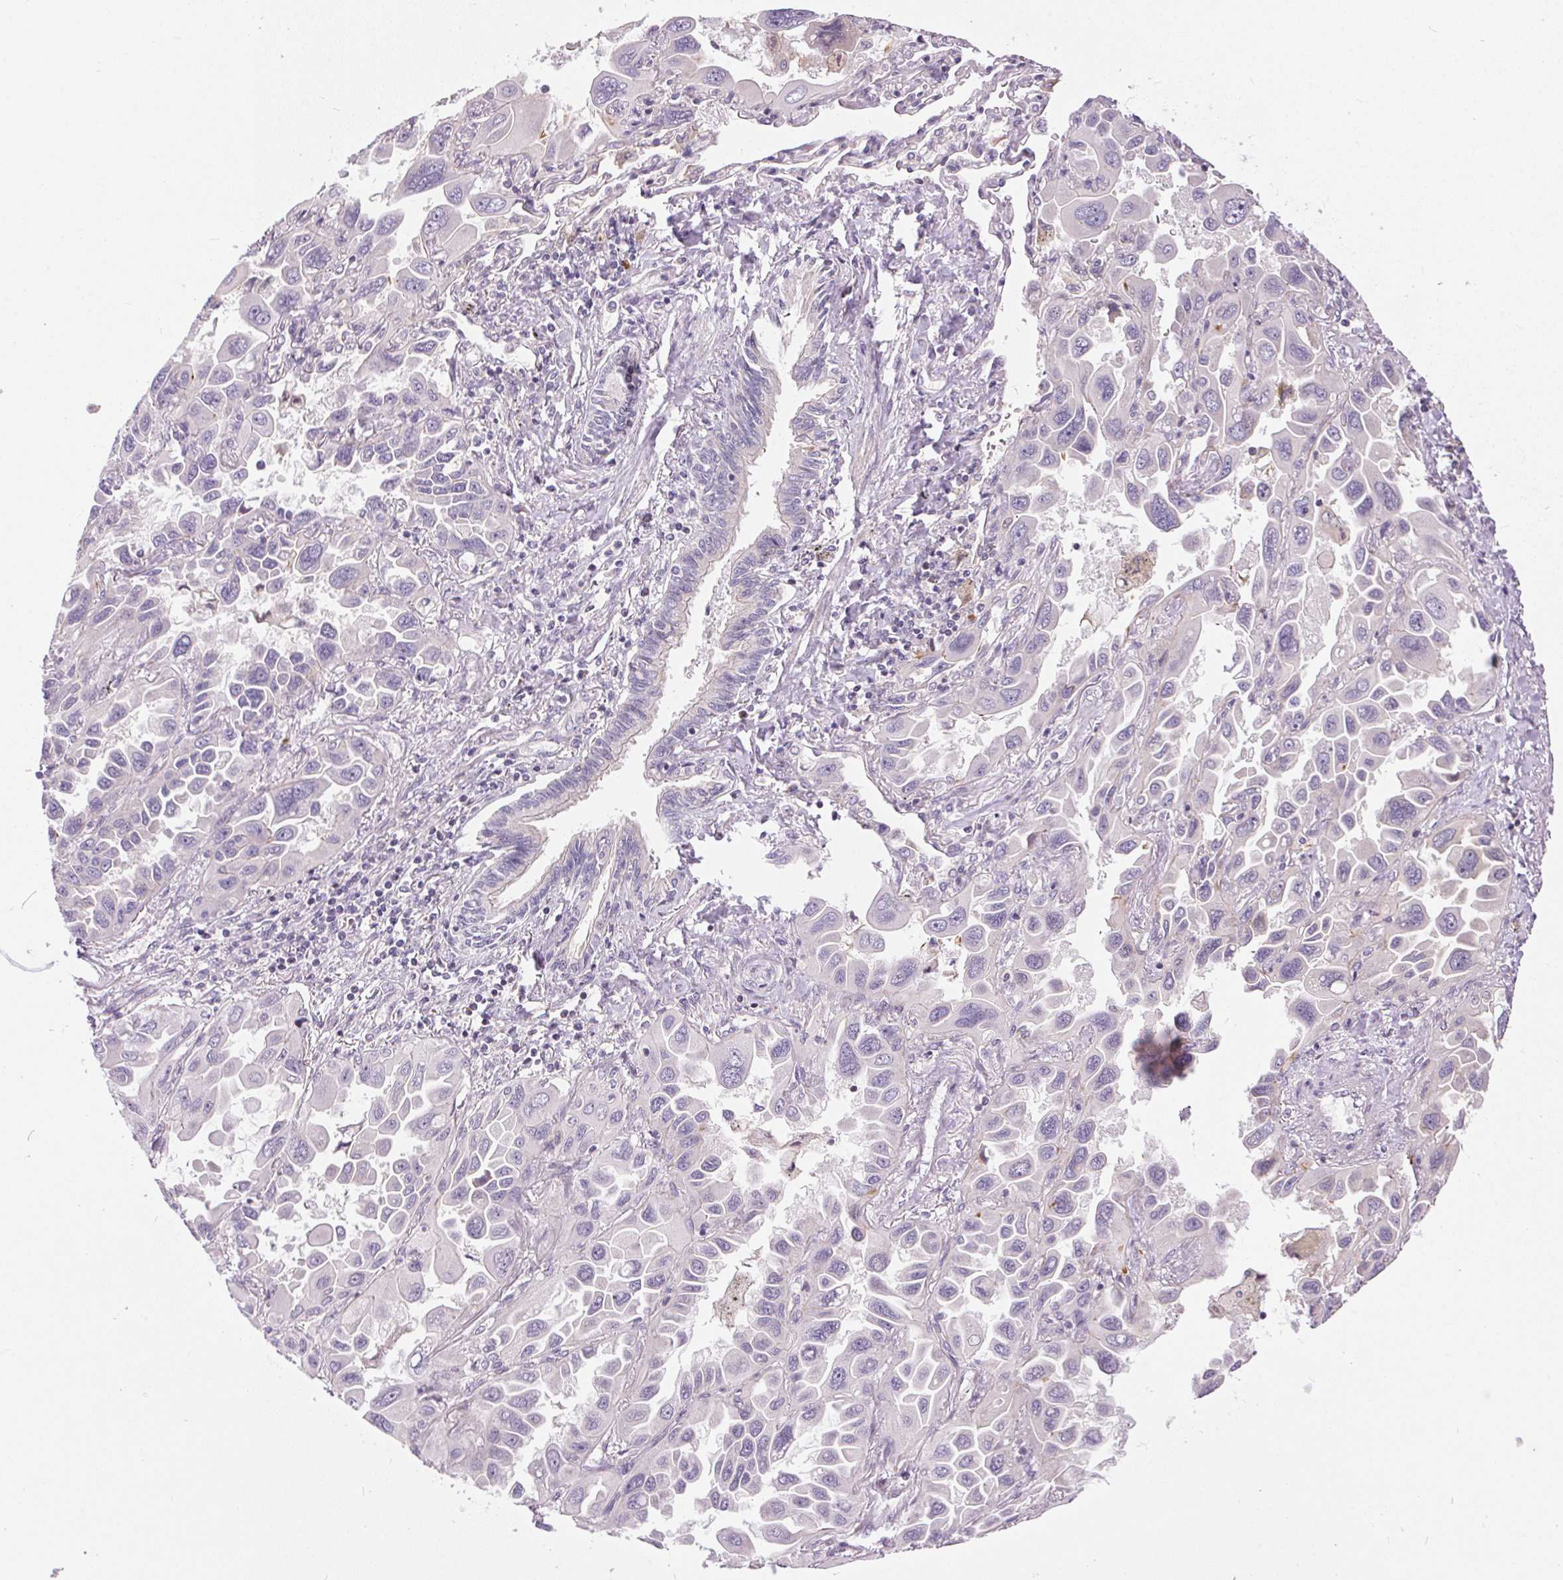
{"staining": {"intensity": "negative", "quantity": "none", "location": "none"}, "tissue": "lung cancer", "cell_type": "Tumor cells", "image_type": "cancer", "snomed": [{"axis": "morphology", "description": "Adenocarcinoma, NOS"}, {"axis": "topography", "description": "Lung"}], "caption": "This is a micrograph of immunohistochemistry (IHC) staining of lung adenocarcinoma, which shows no positivity in tumor cells.", "gene": "UNC13B", "patient": {"sex": "male", "age": 64}}